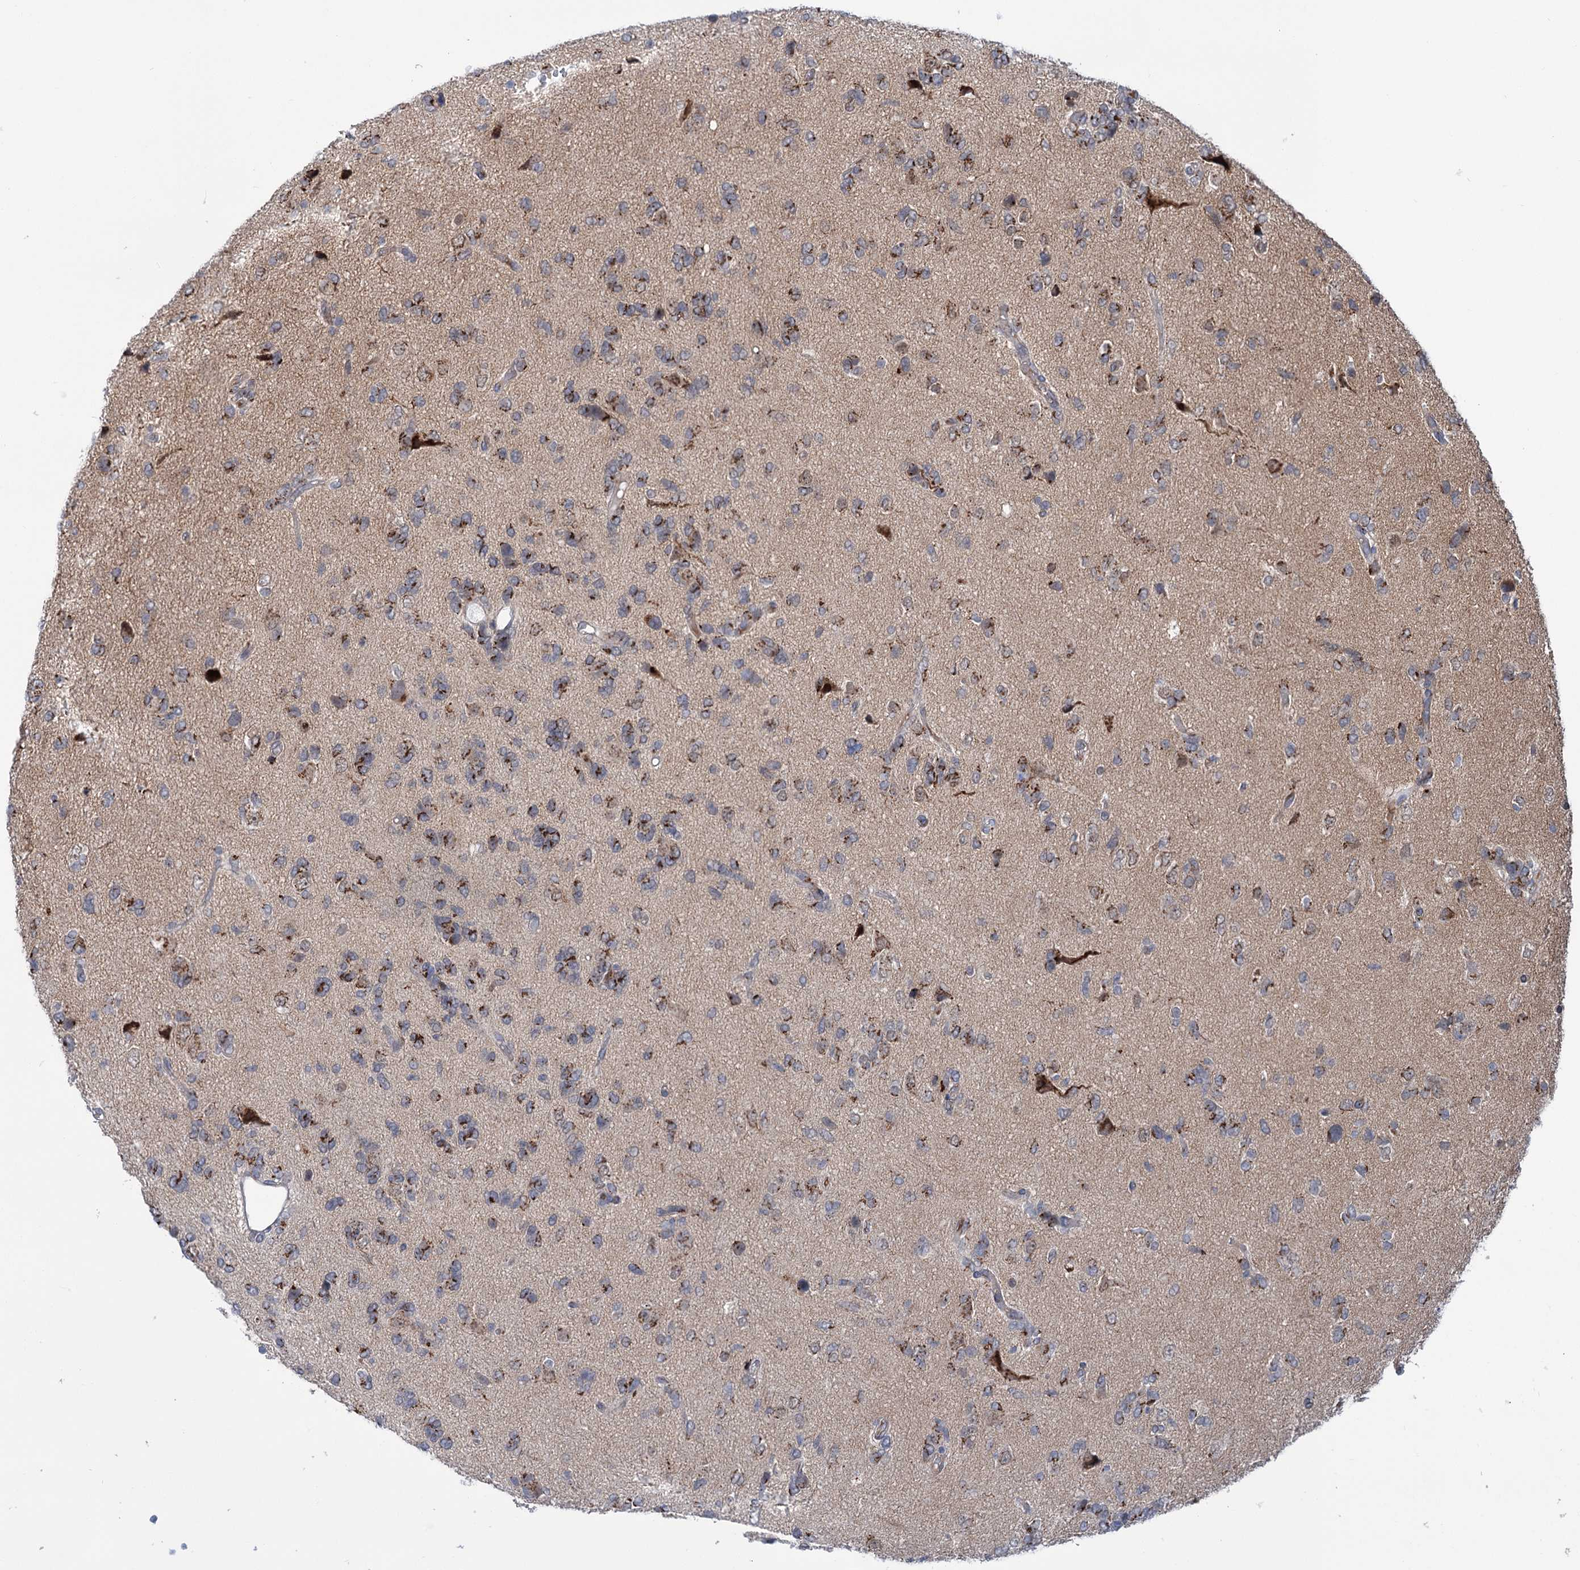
{"staining": {"intensity": "moderate", "quantity": ">75%", "location": "cytoplasmic/membranous"}, "tissue": "glioma", "cell_type": "Tumor cells", "image_type": "cancer", "snomed": [{"axis": "morphology", "description": "Glioma, malignant, High grade"}, {"axis": "topography", "description": "Brain"}], "caption": "Protein staining by immunohistochemistry (IHC) exhibits moderate cytoplasmic/membranous positivity in approximately >75% of tumor cells in glioma. (DAB IHC with brightfield microscopy, high magnification).", "gene": "ELP4", "patient": {"sex": "female", "age": 59}}